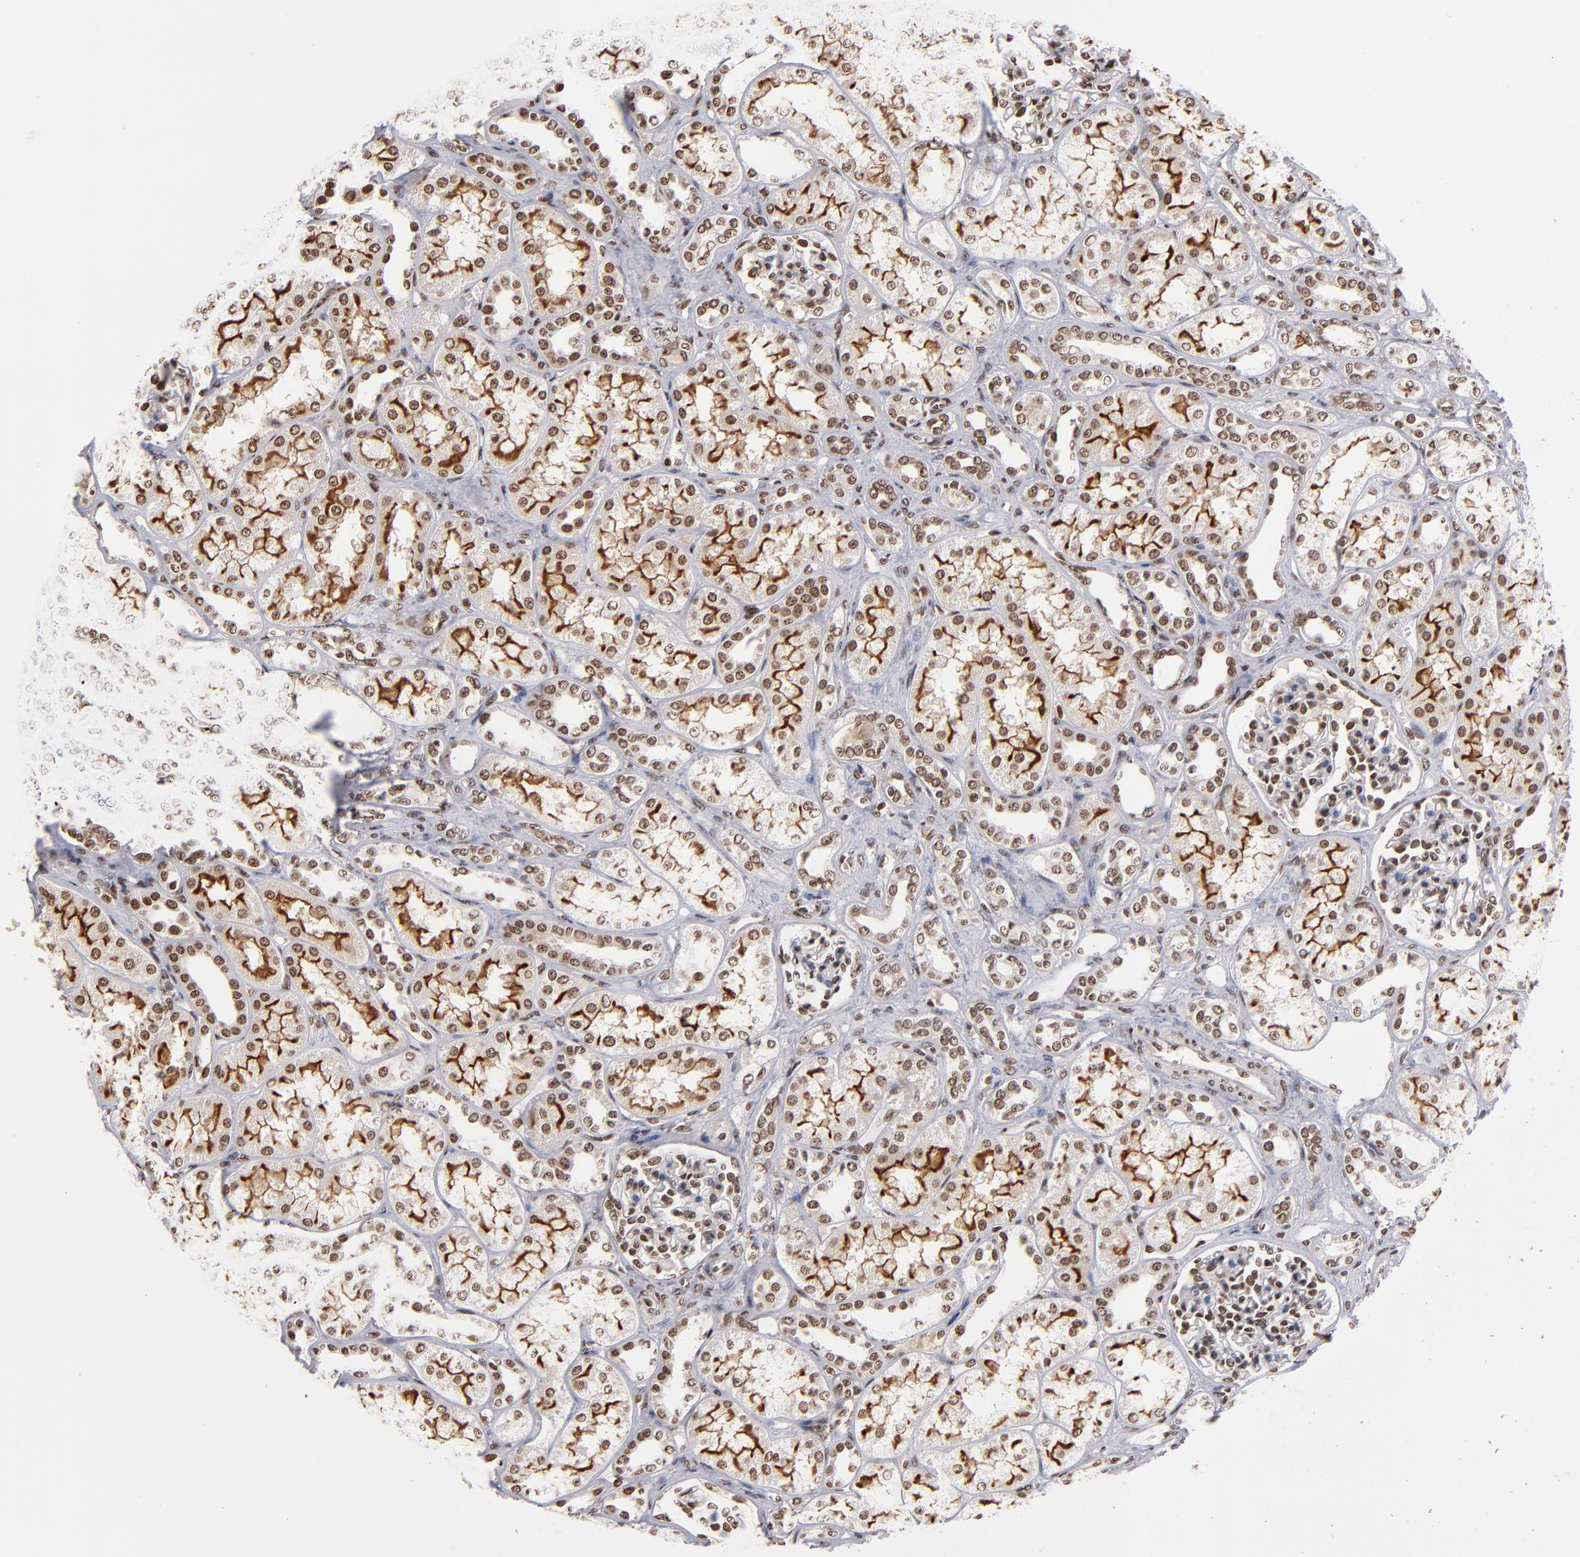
{"staining": {"intensity": "moderate", "quantity": "<25%", "location": "nuclear"}, "tissue": "kidney", "cell_type": "Cells in glomeruli", "image_type": "normal", "snomed": [{"axis": "morphology", "description": "Normal tissue, NOS"}, {"axis": "topography", "description": "Kidney"}], "caption": "Moderate nuclear protein expression is appreciated in about <25% of cells in glomeruli in kidney. (DAB (3,3'-diaminobenzidine) IHC with brightfield microscopy, high magnification).", "gene": "ABL2", "patient": {"sex": "male", "age": 7}}